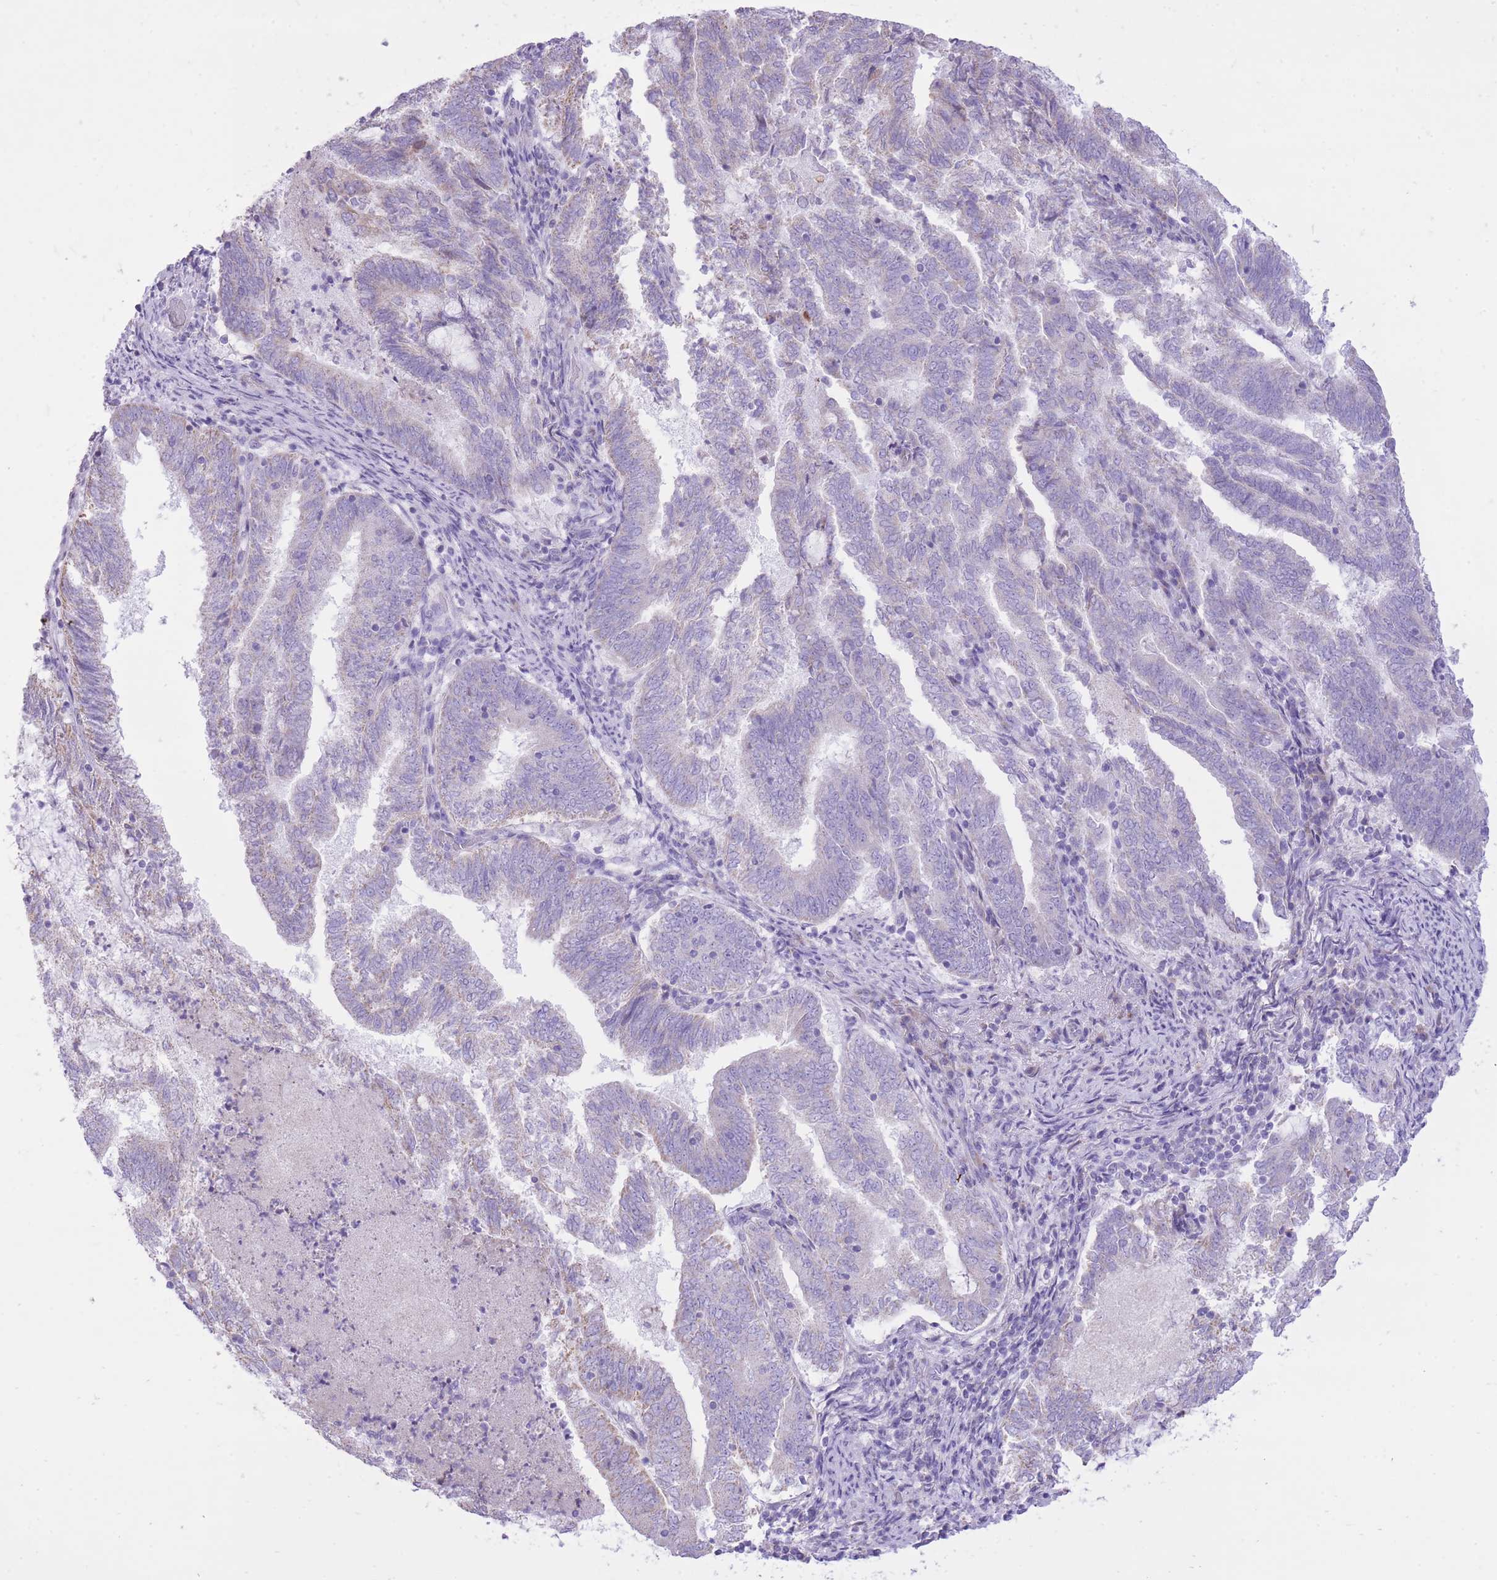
{"staining": {"intensity": "negative", "quantity": "none", "location": "none"}, "tissue": "endometrial cancer", "cell_type": "Tumor cells", "image_type": "cancer", "snomed": [{"axis": "morphology", "description": "Adenocarcinoma, NOS"}, {"axis": "topography", "description": "Endometrium"}], "caption": "Photomicrograph shows no significant protein staining in tumor cells of endometrial adenocarcinoma. (DAB IHC visualized using brightfield microscopy, high magnification).", "gene": "SLC4A4", "patient": {"sex": "female", "age": 80}}